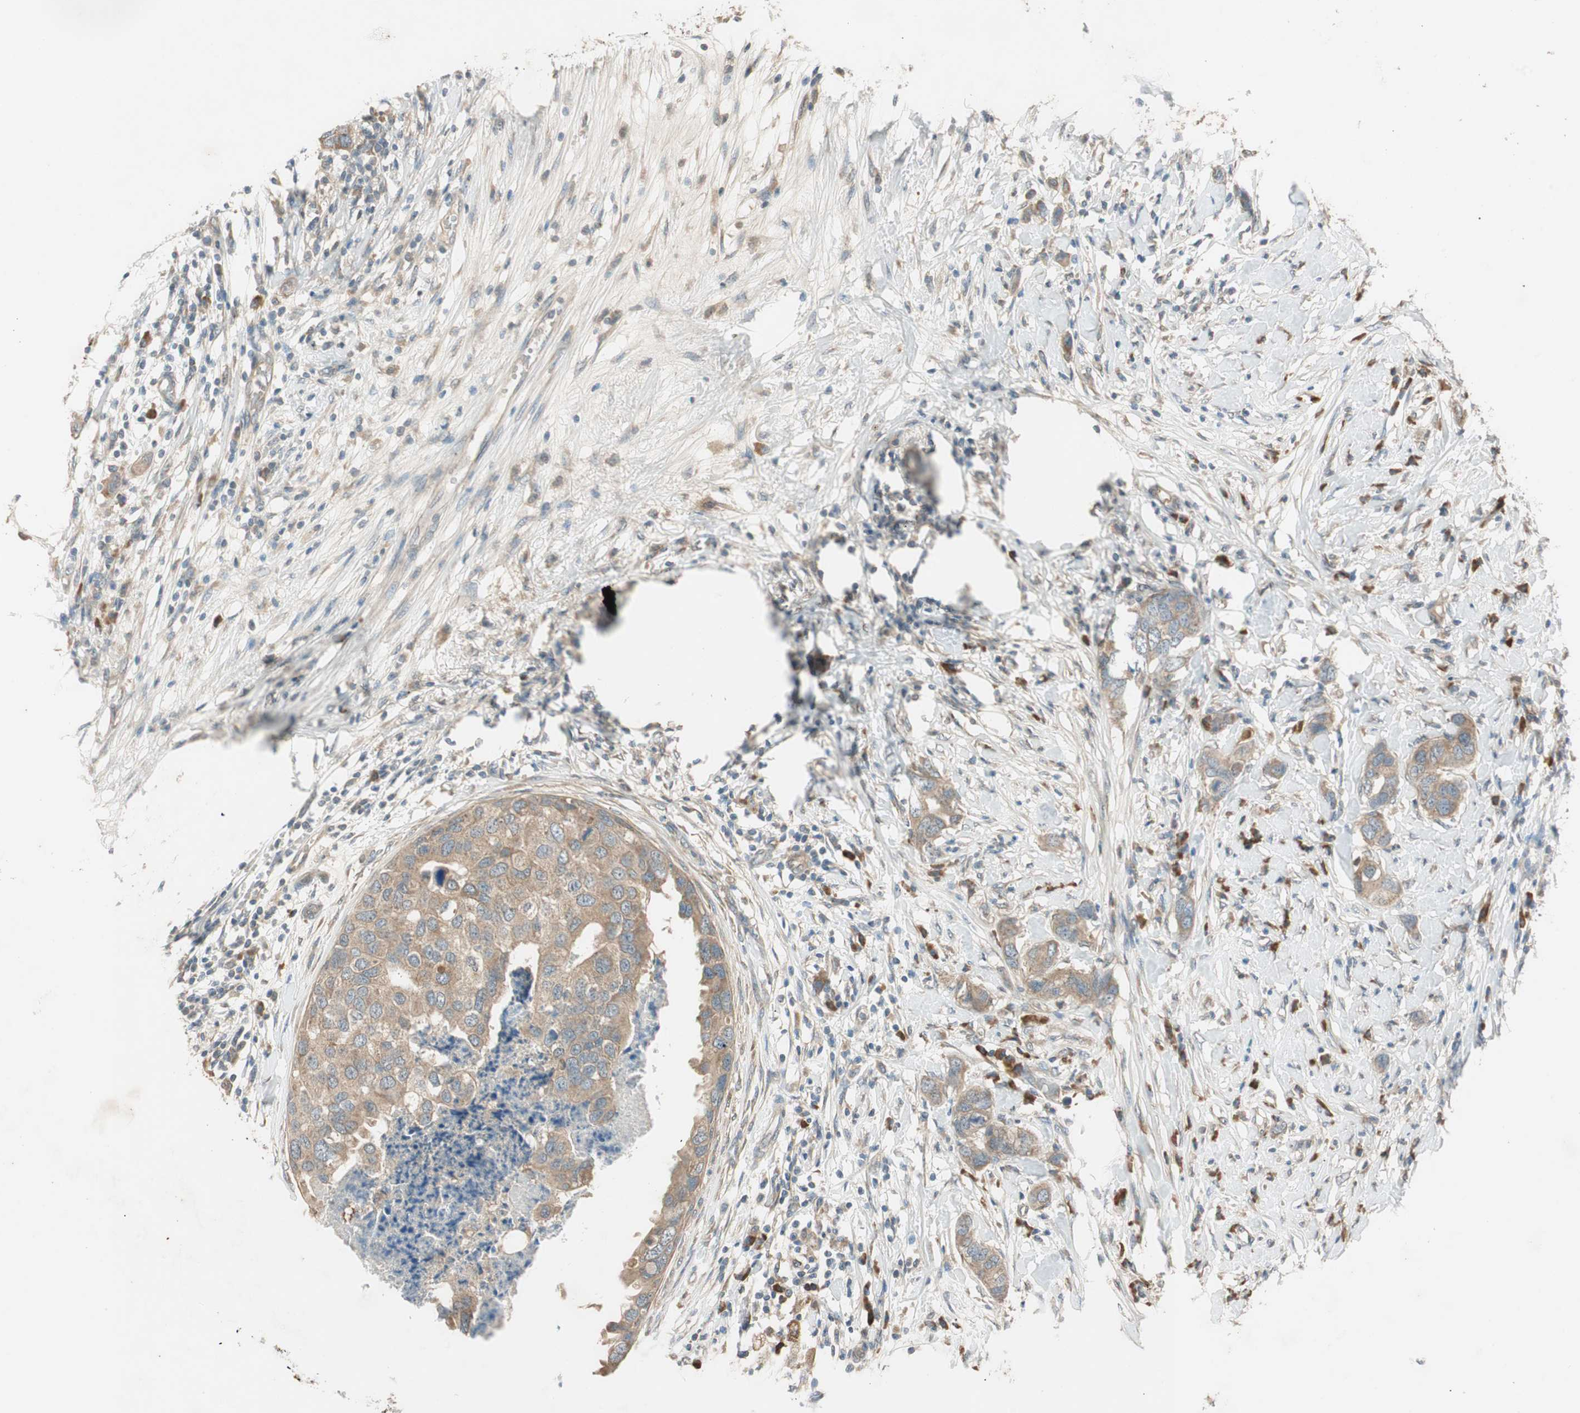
{"staining": {"intensity": "moderate", "quantity": ">75%", "location": "cytoplasmic/membranous"}, "tissue": "breast cancer", "cell_type": "Tumor cells", "image_type": "cancer", "snomed": [{"axis": "morphology", "description": "Duct carcinoma"}, {"axis": "topography", "description": "Breast"}], "caption": "A brown stain shows moderate cytoplasmic/membranous expression of a protein in human breast invasive ductal carcinoma tumor cells.", "gene": "NCLN", "patient": {"sex": "female", "age": 50}}